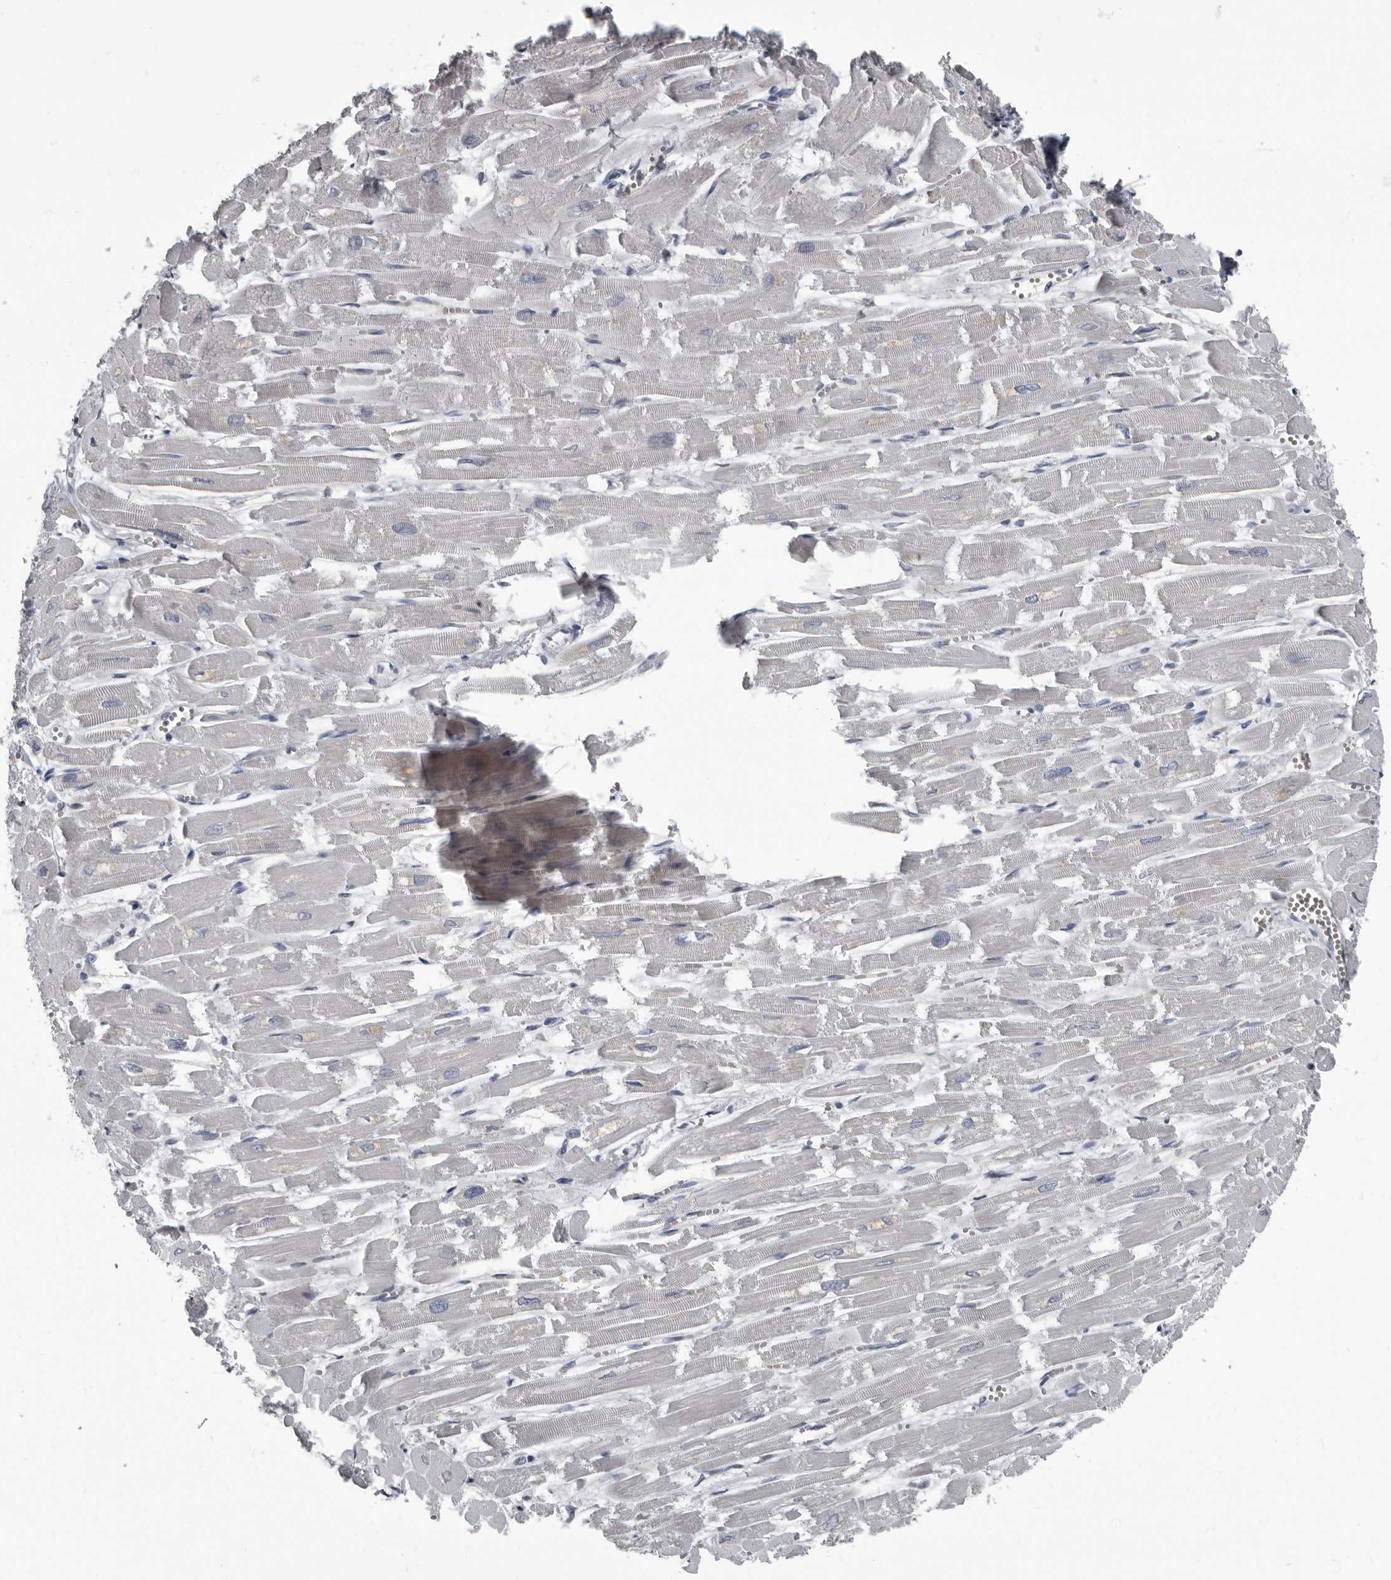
{"staining": {"intensity": "negative", "quantity": "none", "location": "none"}, "tissue": "heart muscle", "cell_type": "Cardiomyocytes", "image_type": "normal", "snomed": [{"axis": "morphology", "description": "Normal tissue, NOS"}, {"axis": "topography", "description": "Heart"}], "caption": "DAB (3,3'-diaminobenzidine) immunohistochemical staining of unremarkable heart muscle exhibits no significant positivity in cardiomyocytes. The staining is performed using DAB brown chromogen with nuclei counter-stained in using hematoxylin.", "gene": "TPD52L1", "patient": {"sex": "male", "age": 54}}